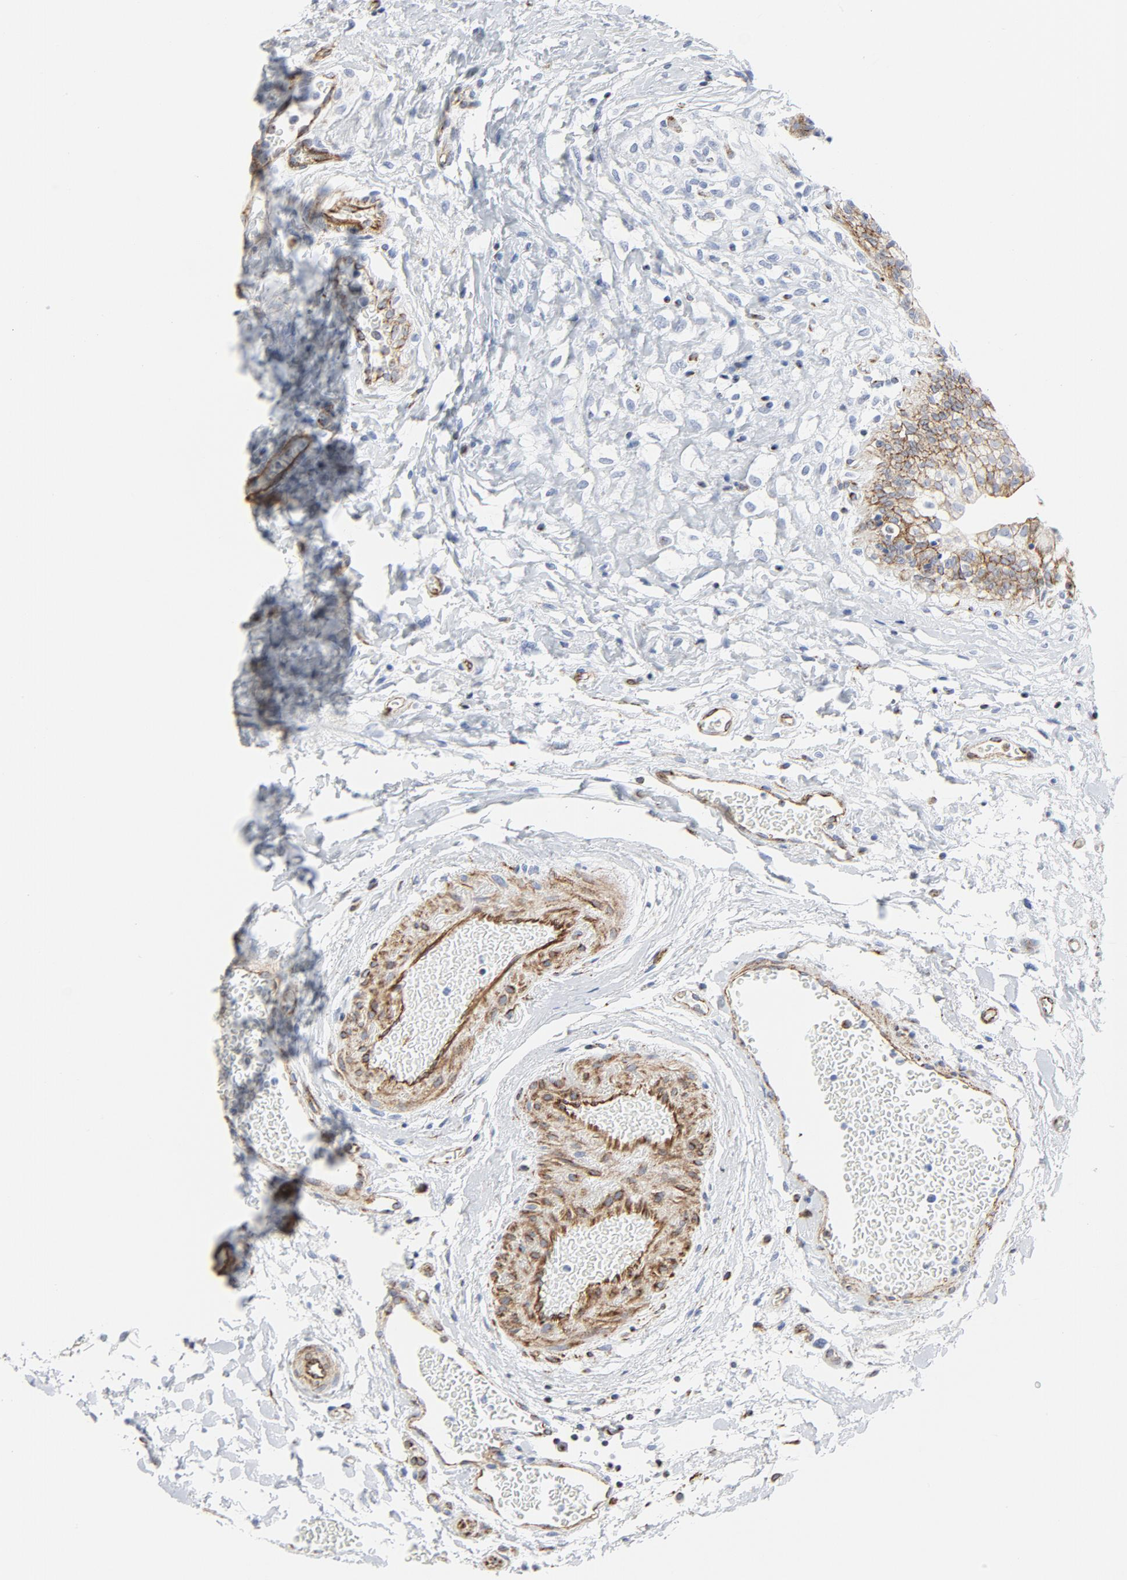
{"staining": {"intensity": "moderate", "quantity": "25%-75%", "location": "cytoplasmic/membranous"}, "tissue": "urinary bladder", "cell_type": "Urothelial cells", "image_type": "normal", "snomed": [{"axis": "morphology", "description": "Normal tissue, NOS"}, {"axis": "topography", "description": "Urinary bladder"}], "caption": "Protein staining shows moderate cytoplasmic/membranous positivity in approximately 25%-75% of urothelial cells in benign urinary bladder. The staining is performed using DAB brown chromogen to label protein expression. The nuclei are counter-stained blue using hematoxylin.", "gene": "TUBB1", "patient": {"sex": "female", "age": 80}}